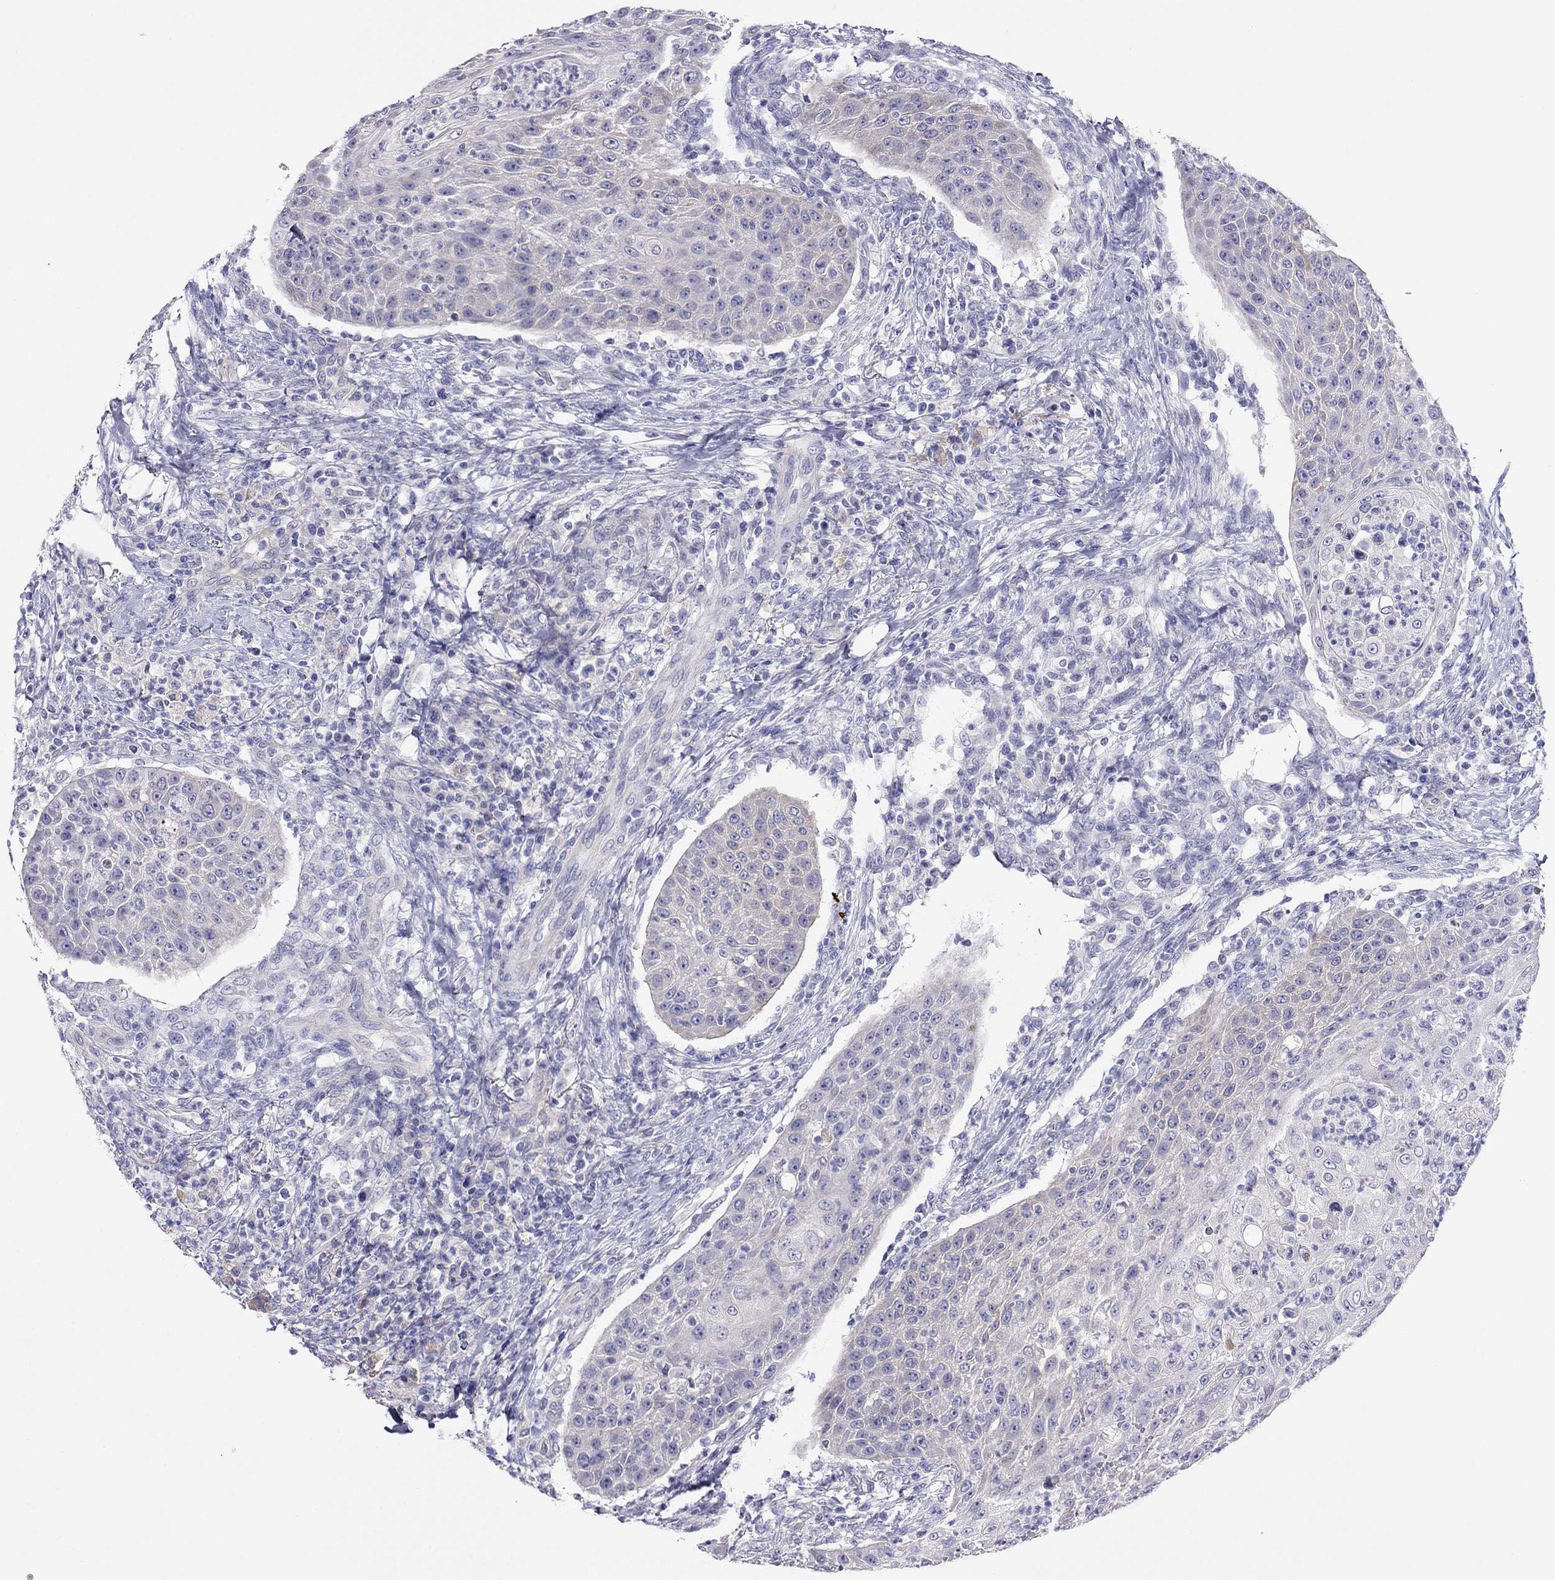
{"staining": {"intensity": "negative", "quantity": "none", "location": "none"}, "tissue": "head and neck cancer", "cell_type": "Tumor cells", "image_type": "cancer", "snomed": [{"axis": "morphology", "description": "Squamous cell carcinoma, NOS"}, {"axis": "topography", "description": "Head-Neck"}], "caption": "The histopathology image exhibits no significant expression in tumor cells of squamous cell carcinoma (head and neck). (IHC, brightfield microscopy, high magnification).", "gene": "CAPNS2", "patient": {"sex": "male", "age": 69}}